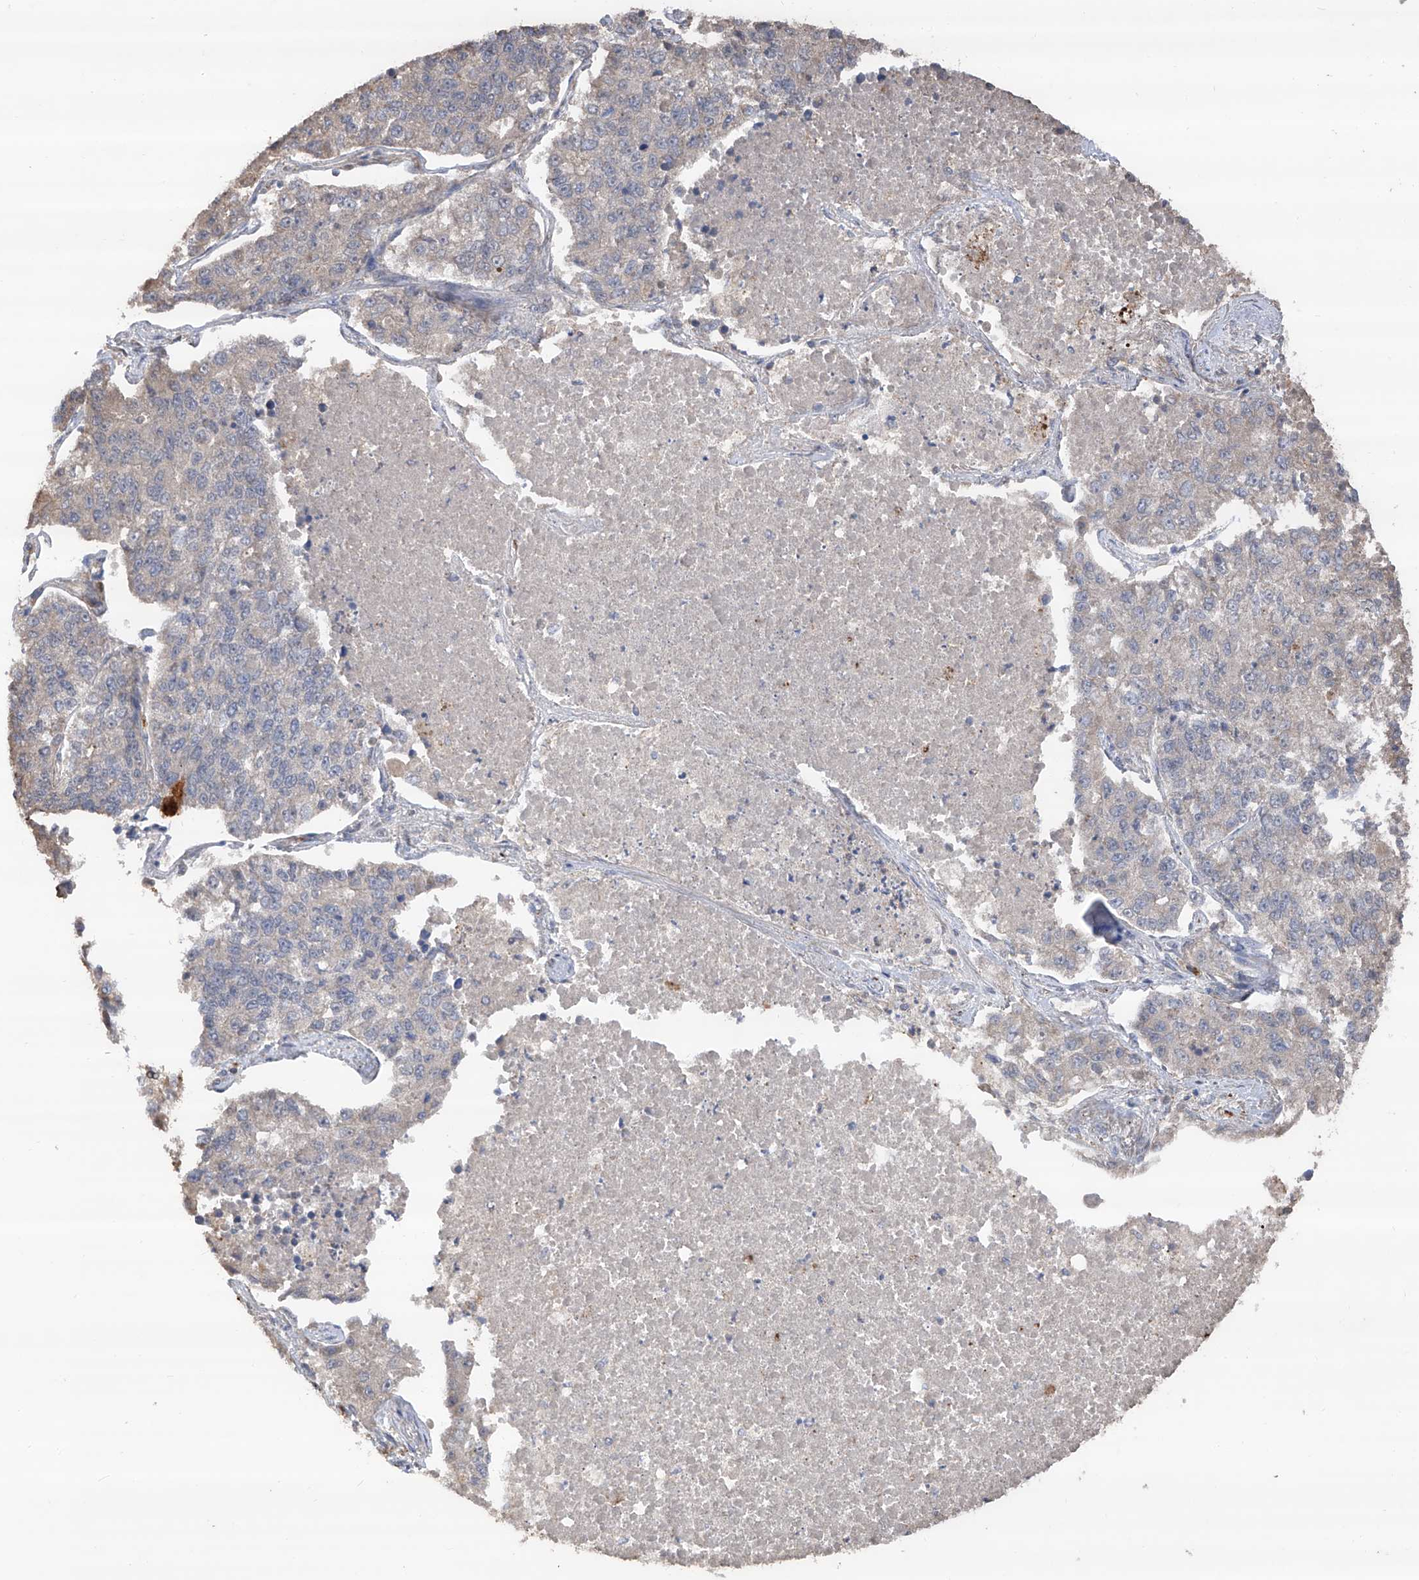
{"staining": {"intensity": "negative", "quantity": "none", "location": "none"}, "tissue": "lung cancer", "cell_type": "Tumor cells", "image_type": "cancer", "snomed": [{"axis": "morphology", "description": "Adenocarcinoma, NOS"}, {"axis": "topography", "description": "Lung"}], "caption": "Immunohistochemical staining of adenocarcinoma (lung) reveals no significant expression in tumor cells.", "gene": "EDN1", "patient": {"sex": "male", "age": 49}}